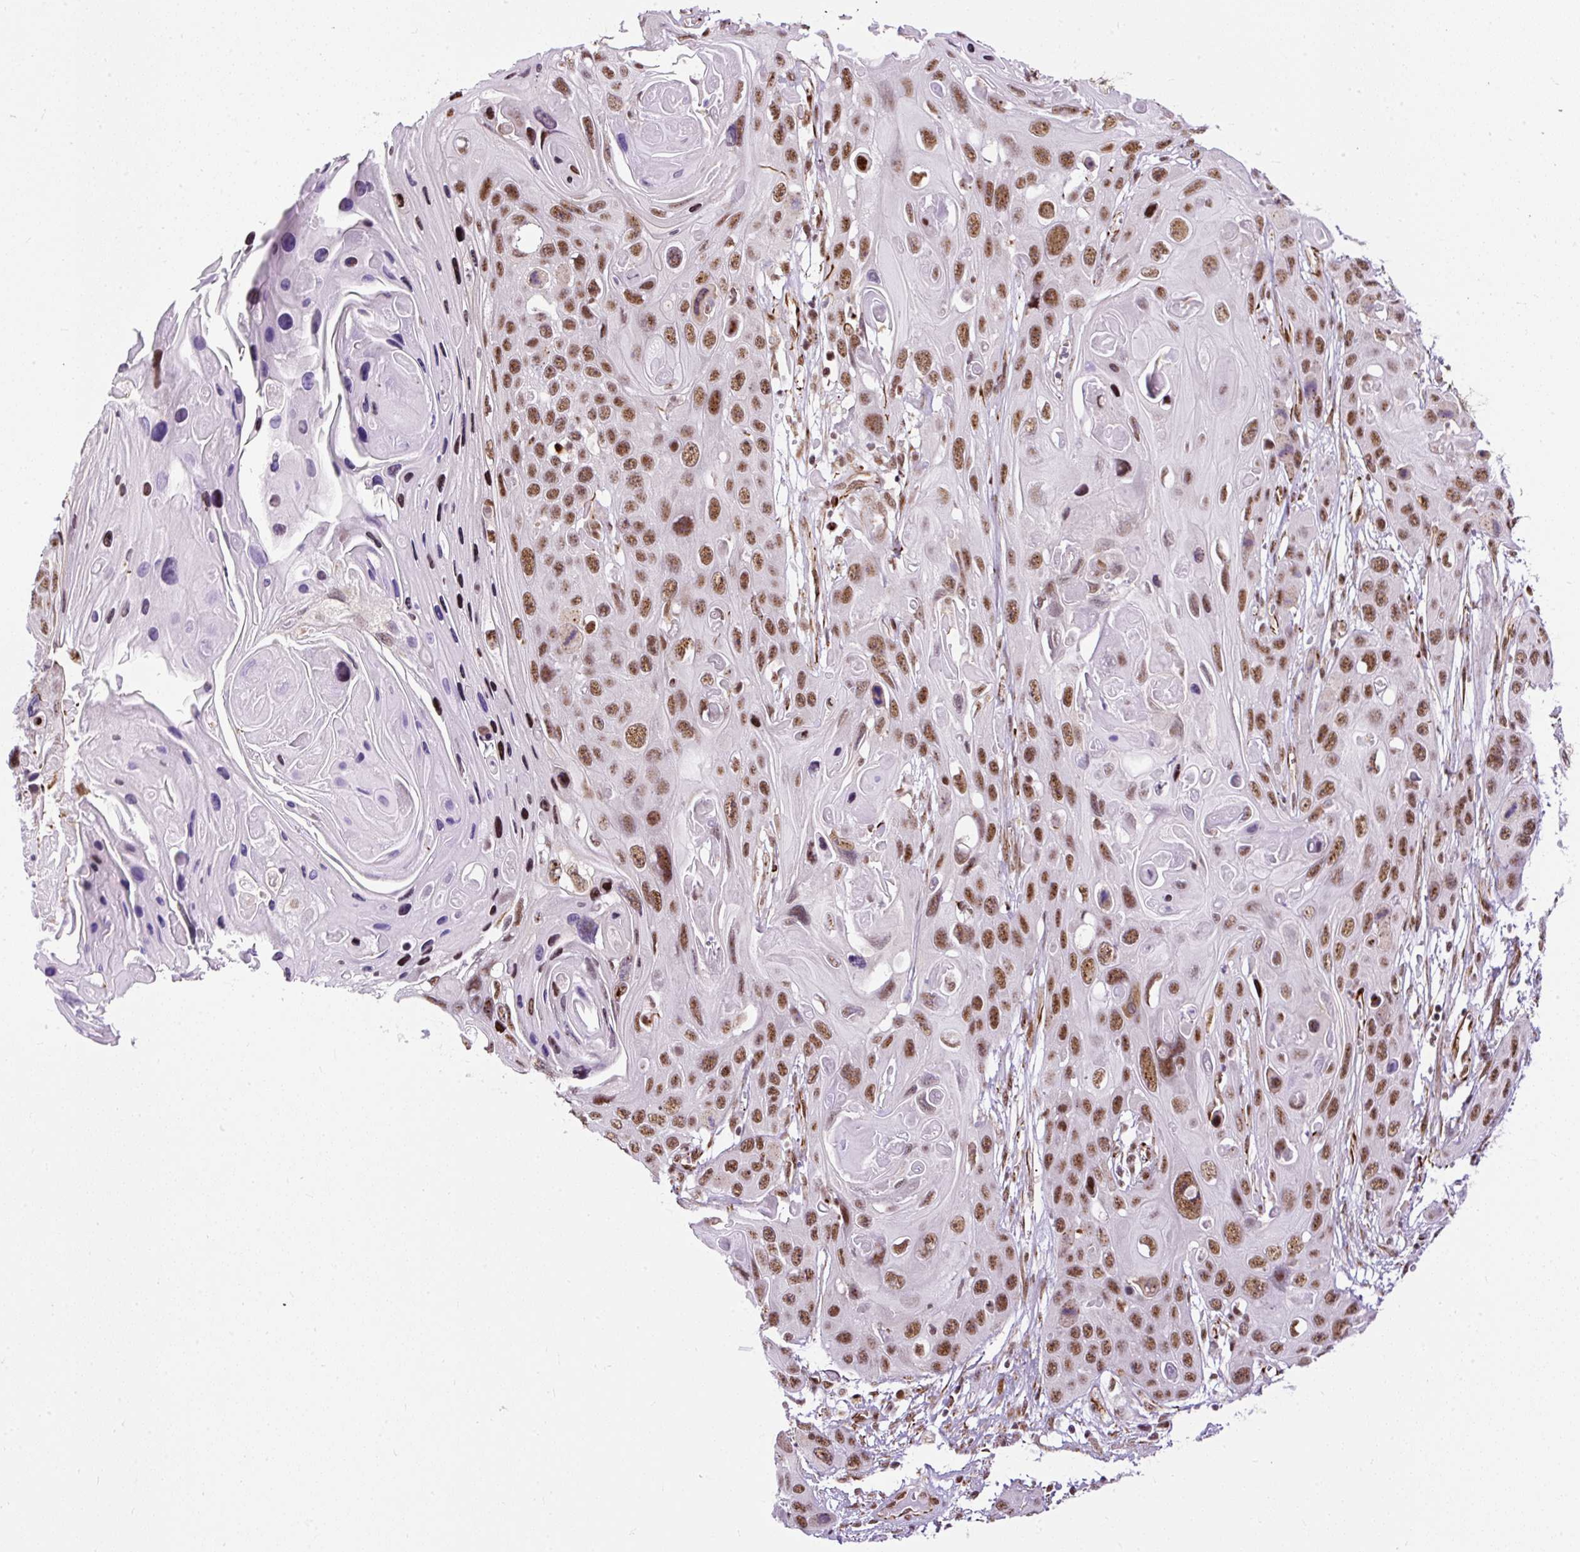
{"staining": {"intensity": "moderate", "quantity": ">75%", "location": "nuclear"}, "tissue": "skin cancer", "cell_type": "Tumor cells", "image_type": "cancer", "snomed": [{"axis": "morphology", "description": "Squamous cell carcinoma, NOS"}, {"axis": "topography", "description": "Skin"}], "caption": "Immunohistochemistry staining of skin cancer, which reveals medium levels of moderate nuclear positivity in approximately >75% of tumor cells indicating moderate nuclear protein staining. The staining was performed using DAB (brown) for protein detection and nuclei were counterstained in hematoxylin (blue).", "gene": "LUC7L2", "patient": {"sex": "male", "age": 55}}